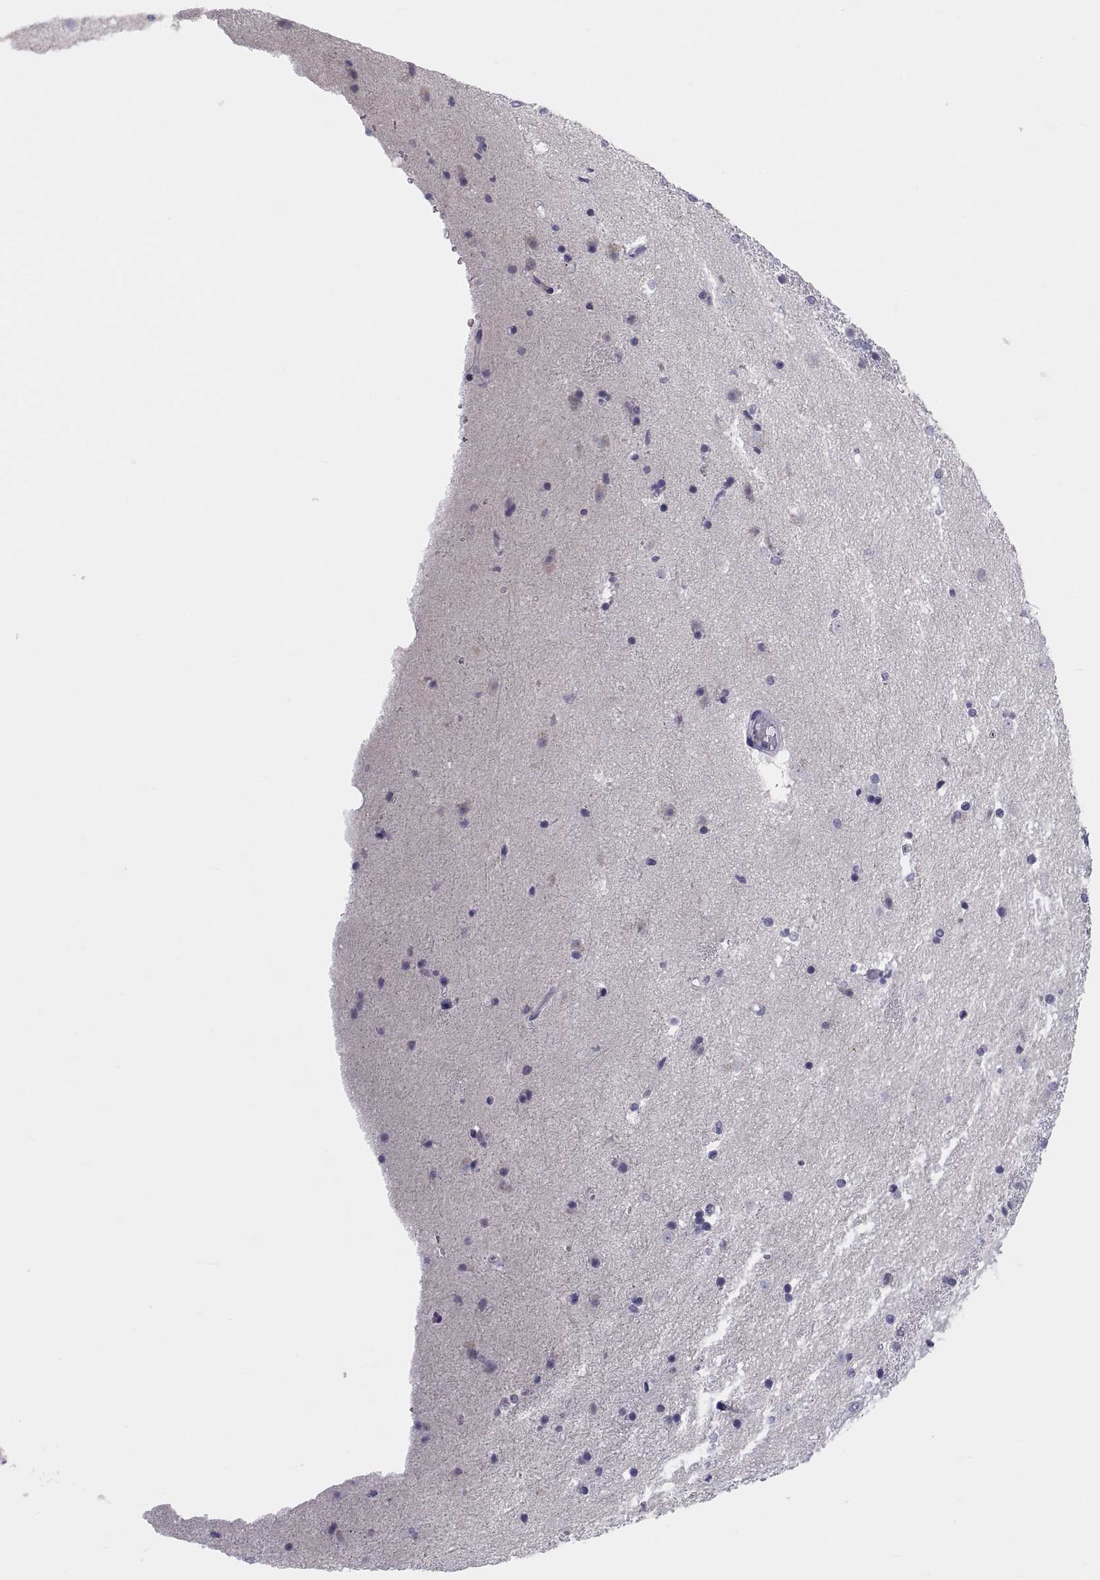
{"staining": {"intensity": "negative", "quantity": "none", "location": "none"}, "tissue": "caudate", "cell_type": "Glial cells", "image_type": "normal", "snomed": [{"axis": "morphology", "description": "Normal tissue, NOS"}, {"axis": "topography", "description": "Lateral ventricle wall"}], "caption": "Photomicrograph shows no significant protein staining in glial cells of unremarkable caudate. Nuclei are stained in blue.", "gene": "DEFB129", "patient": {"sex": "male", "age": 51}}